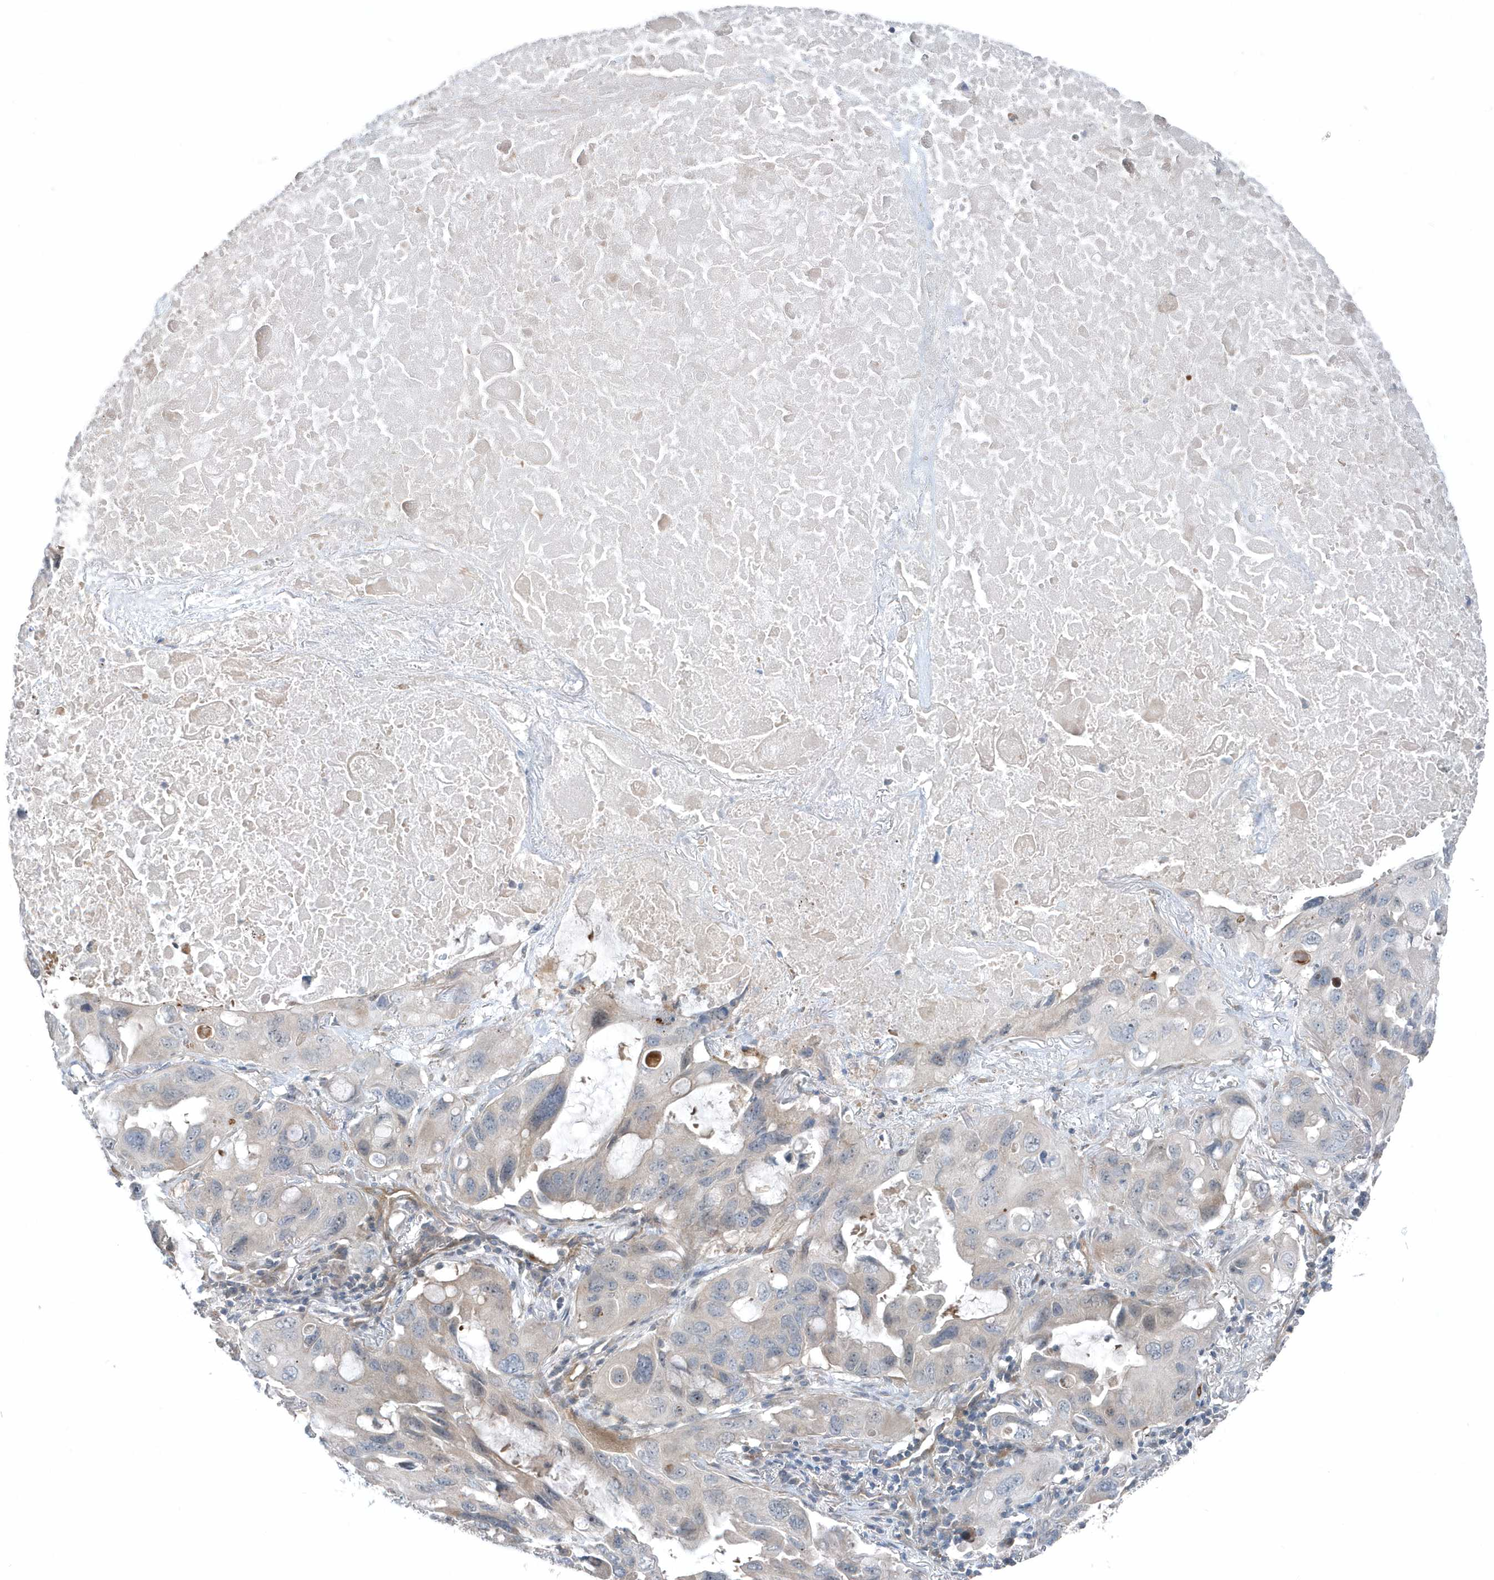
{"staining": {"intensity": "negative", "quantity": "none", "location": "none"}, "tissue": "lung cancer", "cell_type": "Tumor cells", "image_type": "cancer", "snomed": [{"axis": "morphology", "description": "Squamous cell carcinoma, NOS"}, {"axis": "topography", "description": "Lung"}], "caption": "DAB (3,3'-diaminobenzidine) immunohistochemical staining of lung squamous cell carcinoma exhibits no significant expression in tumor cells.", "gene": "MCC", "patient": {"sex": "female", "age": 73}}